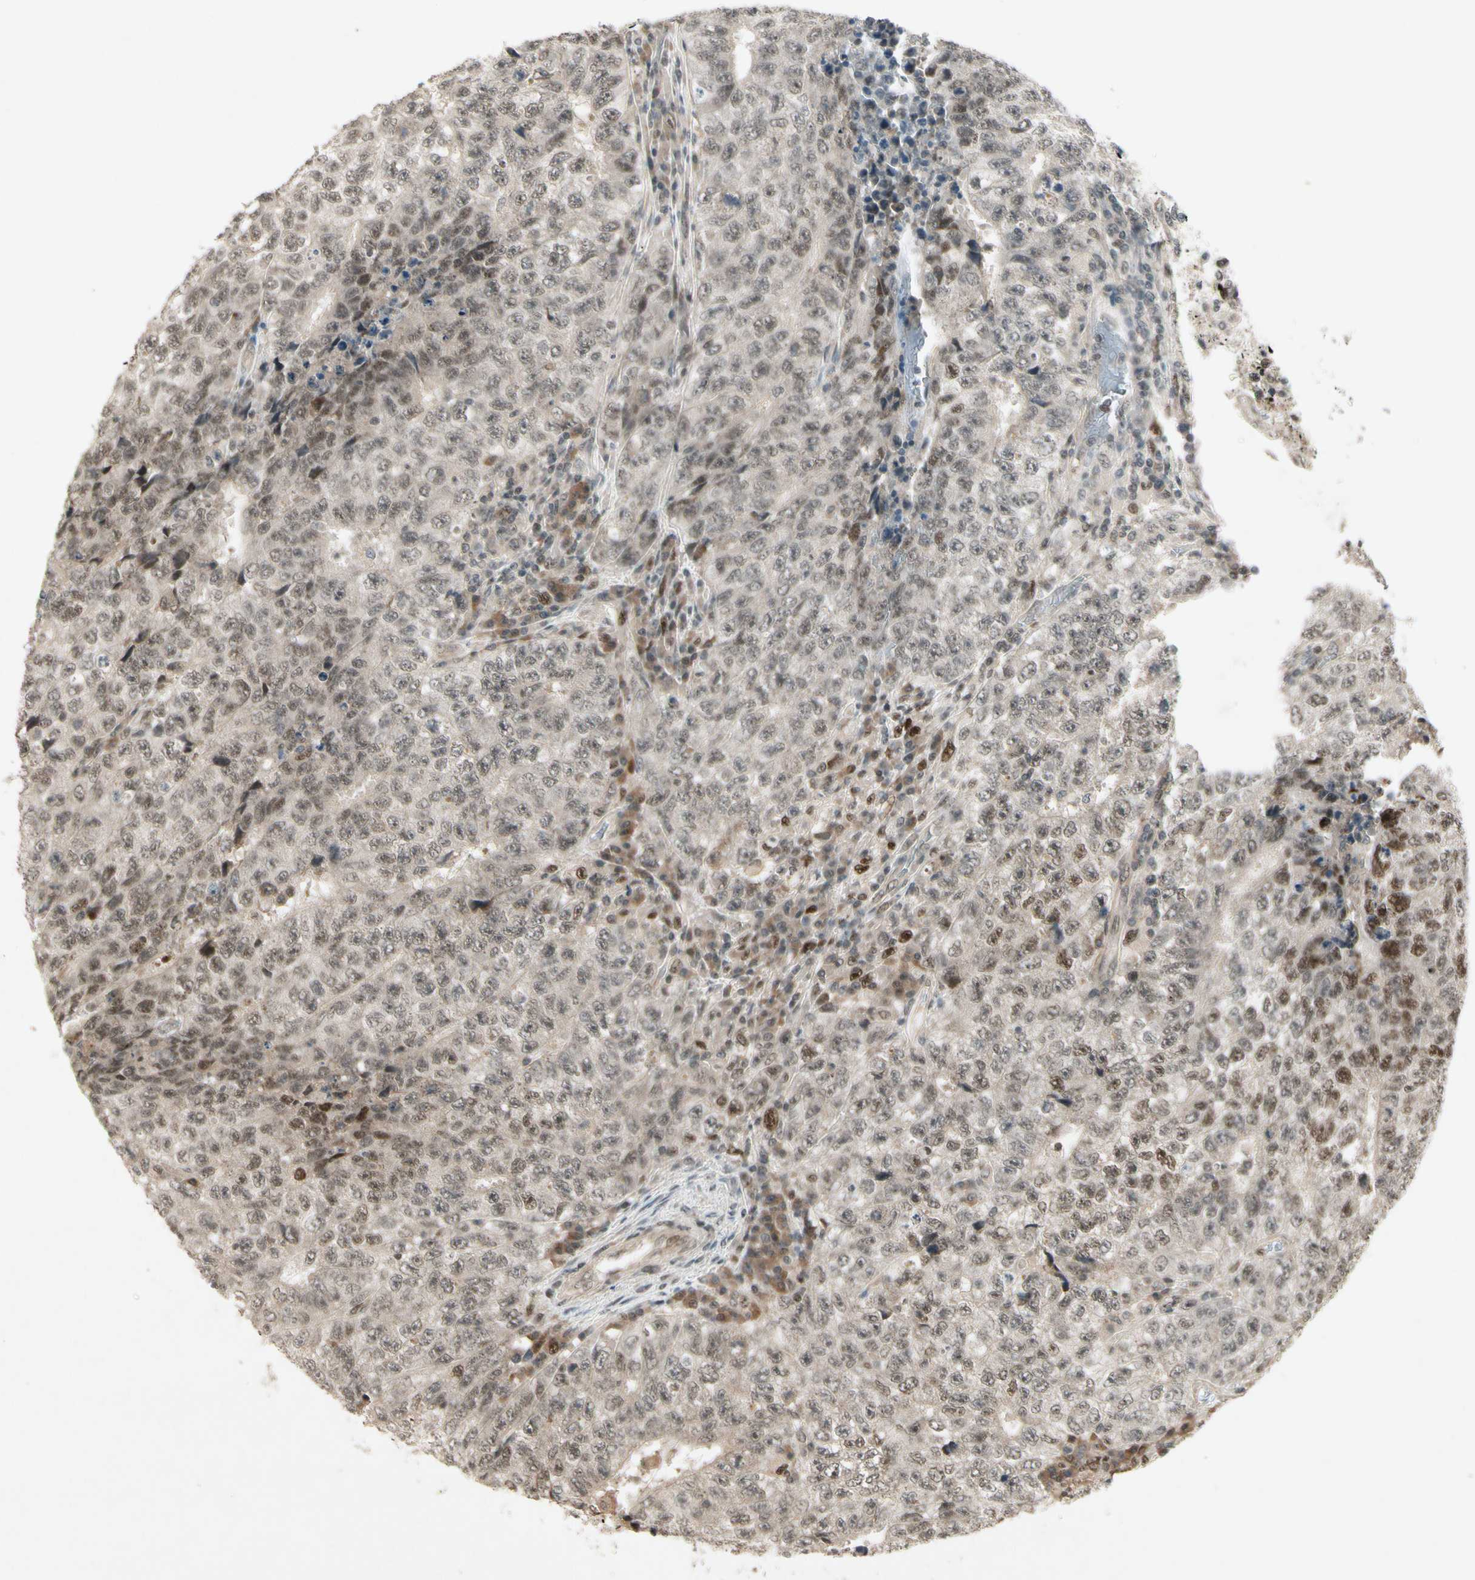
{"staining": {"intensity": "weak", "quantity": "25%-75%", "location": "nuclear"}, "tissue": "testis cancer", "cell_type": "Tumor cells", "image_type": "cancer", "snomed": [{"axis": "morphology", "description": "Necrosis, NOS"}, {"axis": "morphology", "description": "Carcinoma, Embryonal, NOS"}, {"axis": "topography", "description": "Testis"}], "caption": "Immunohistochemistry (DAB (3,3'-diaminobenzidine)) staining of testis cancer (embryonal carcinoma) shows weak nuclear protein expression in about 25%-75% of tumor cells.", "gene": "CDK11A", "patient": {"sex": "male", "age": 19}}